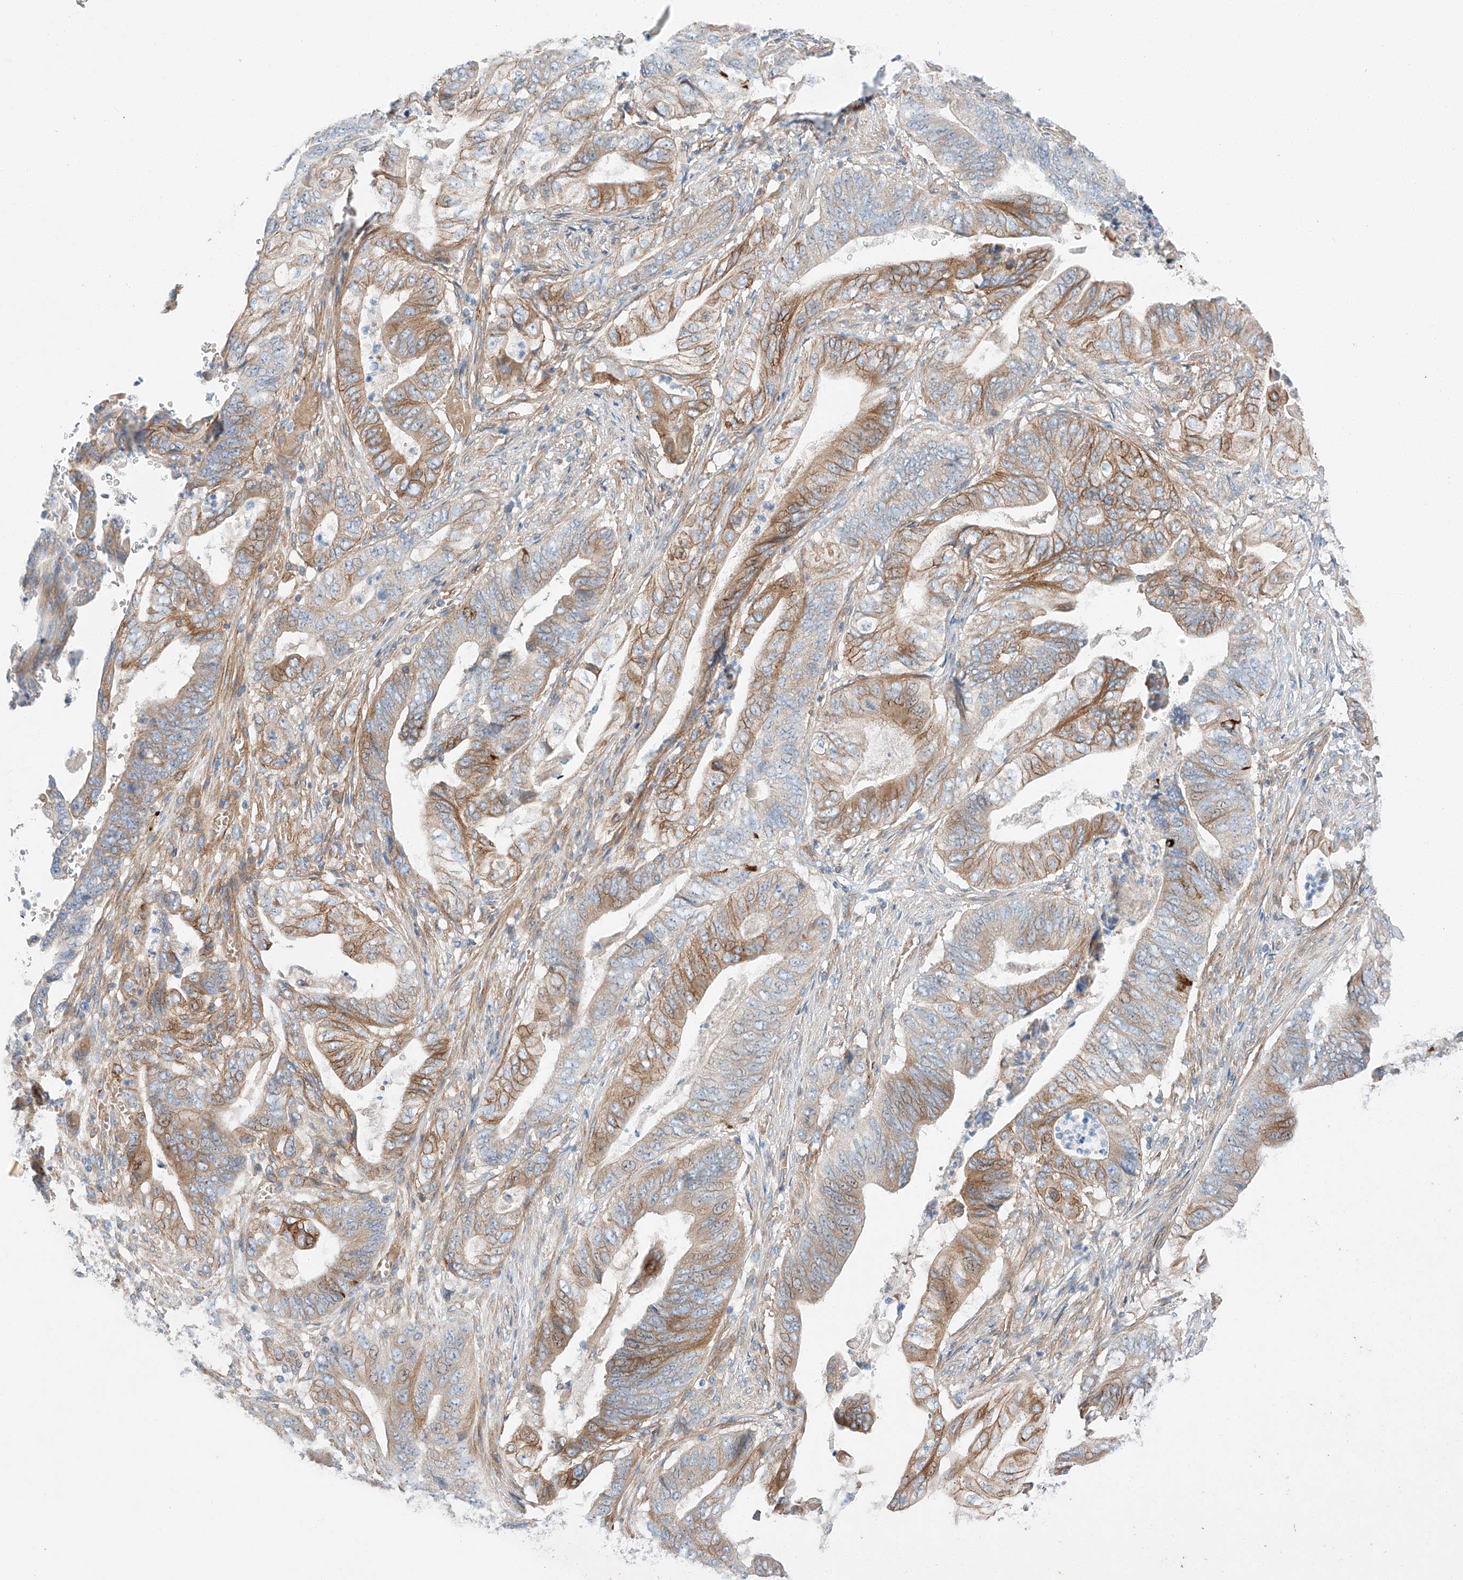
{"staining": {"intensity": "moderate", "quantity": "25%-75%", "location": "cytoplasmic/membranous"}, "tissue": "stomach cancer", "cell_type": "Tumor cells", "image_type": "cancer", "snomed": [{"axis": "morphology", "description": "Adenocarcinoma, NOS"}, {"axis": "topography", "description": "Stomach"}], "caption": "Tumor cells reveal medium levels of moderate cytoplasmic/membranous positivity in about 25%-75% of cells in human stomach cancer (adenocarcinoma).", "gene": "MINDY4", "patient": {"sex": "female", "age": 73}}